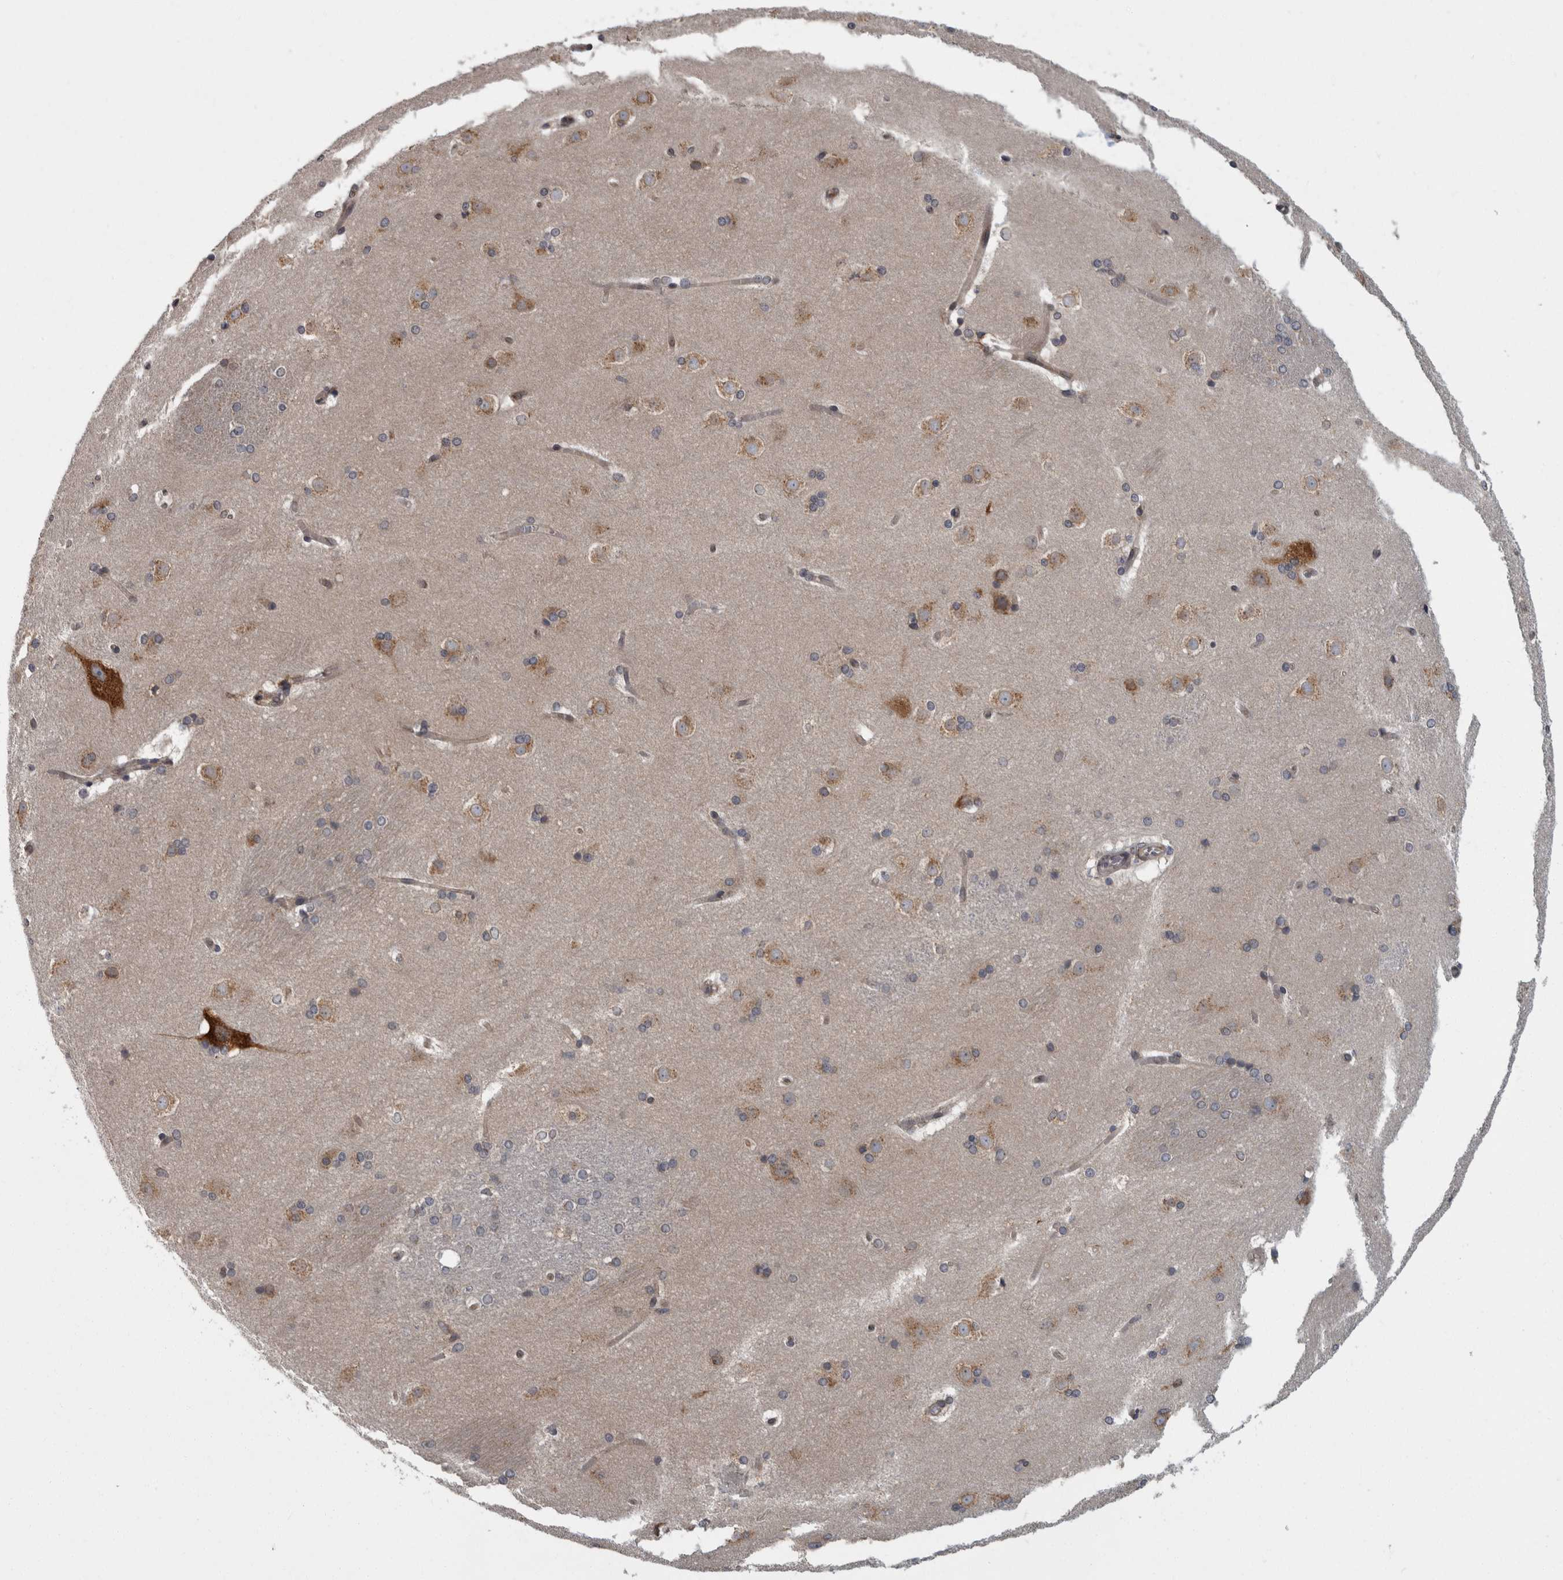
{"staining": {"intensity": "weak", "quantity": "25%-75%", "location": "cytoplasmic/membranous"}, "tissue": "caudate", "cell_type": "Glial cells", "image_type": "normal", "snomed": [{"axis": "morphology", "description": "Normal tissue, NOS"}, {"axis": "topography", "description": "Lateral ventricle wall"}], "caption": "A micrograph showing weak cytoplasmic/membranous staining in approximately 25%-75% of glial cells in unremarkable caudate, as visualized by brown immunohistochemical staining.", "gene": "LMAN2L", "patient": {"sex": "female", "age": 19}}